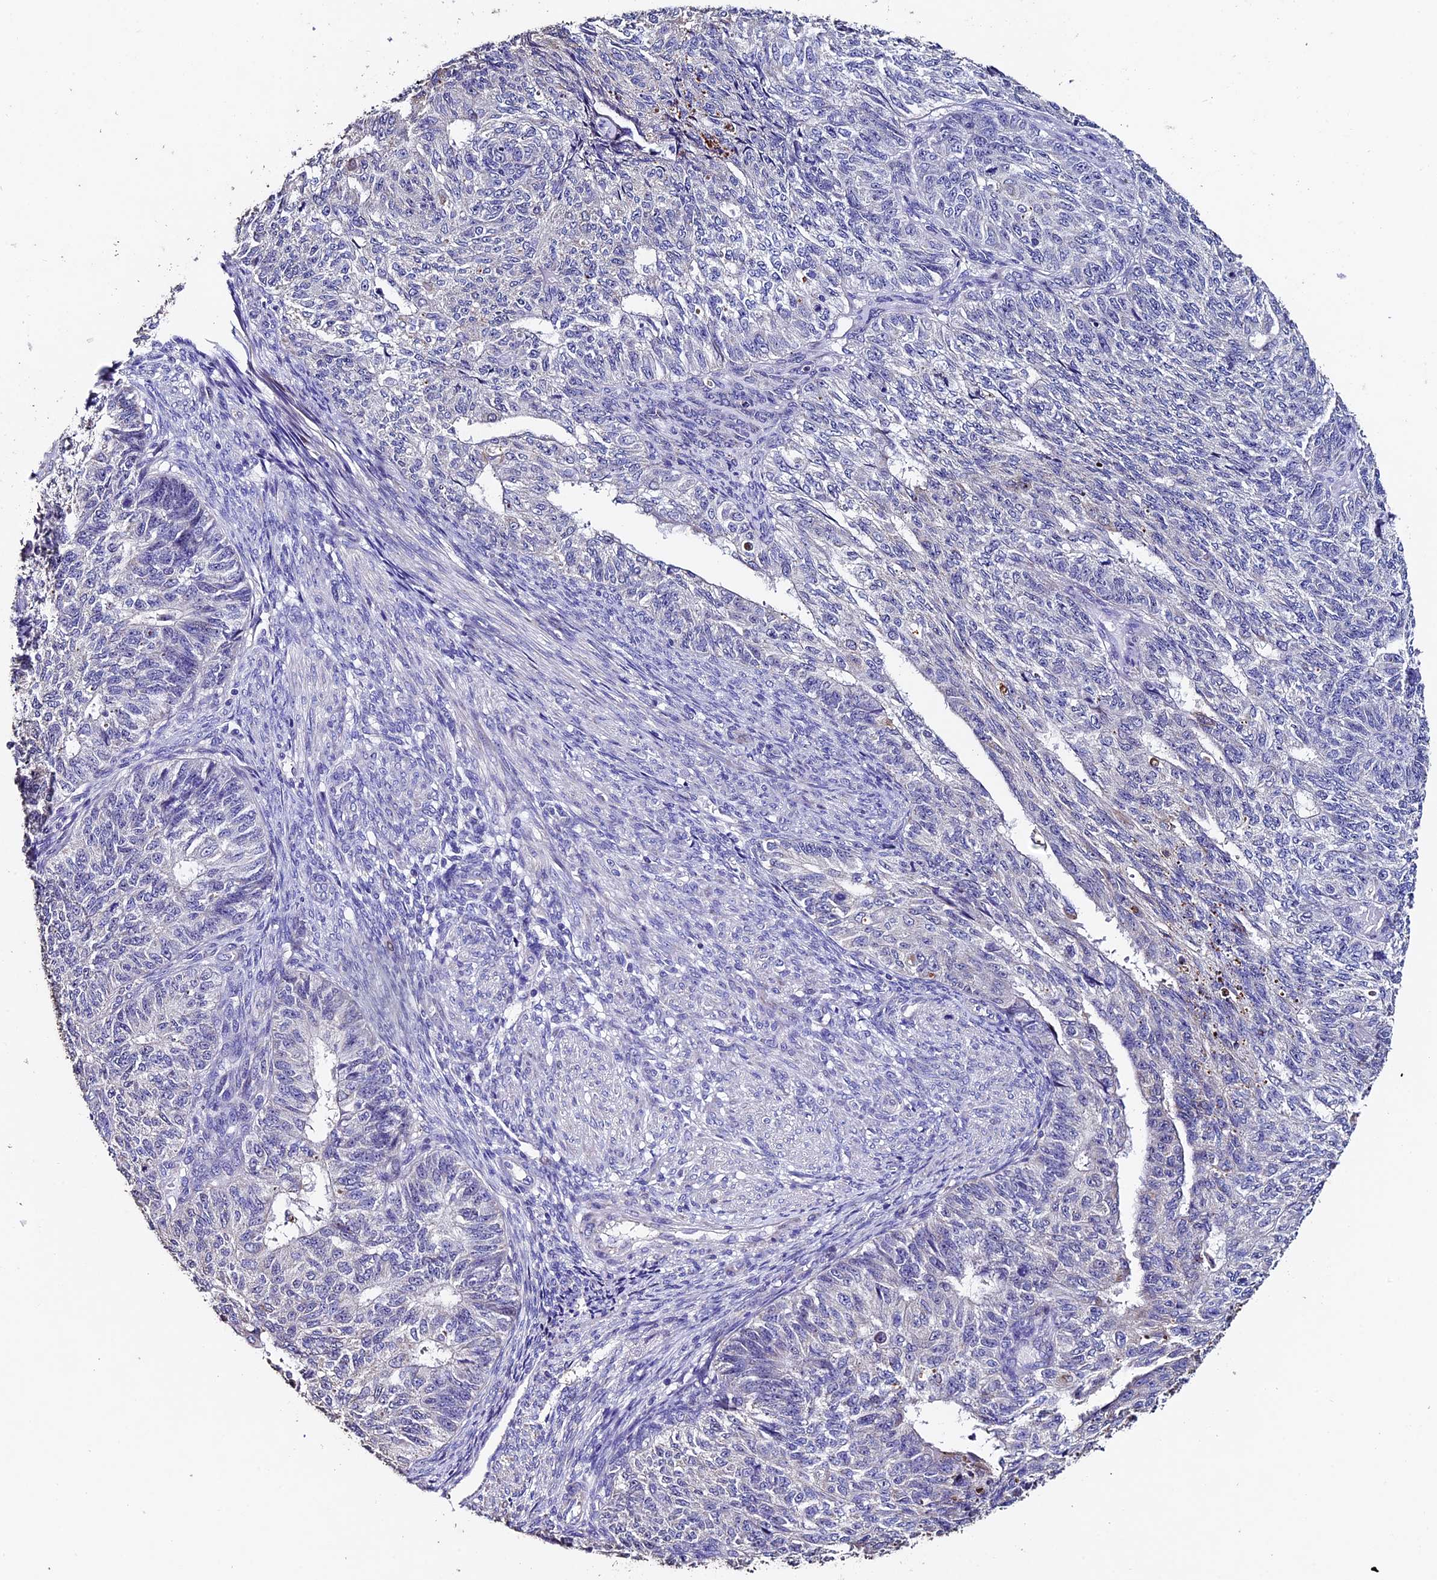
{"staining": {"intensity": "negative", "quantity": "none", "location": "none"}, "tissue": "endometrial cancer", "cell_type": "Tumor cells", "image_type": "cancer", "snomed": [{"axis": "morphology", "description": "Adenocarcinoma, NOS"}, {"axis": "topography", "description": "Endometrium"}], "caption": "DAB (3,3'-diaminobenzidine) immunohistochemical staining of human adenocarcinoma (endometrial) exhibits no significant staining in tumor cells.", "gene": "FBXW9", "patient": {"sex": "female", "age": 32}}